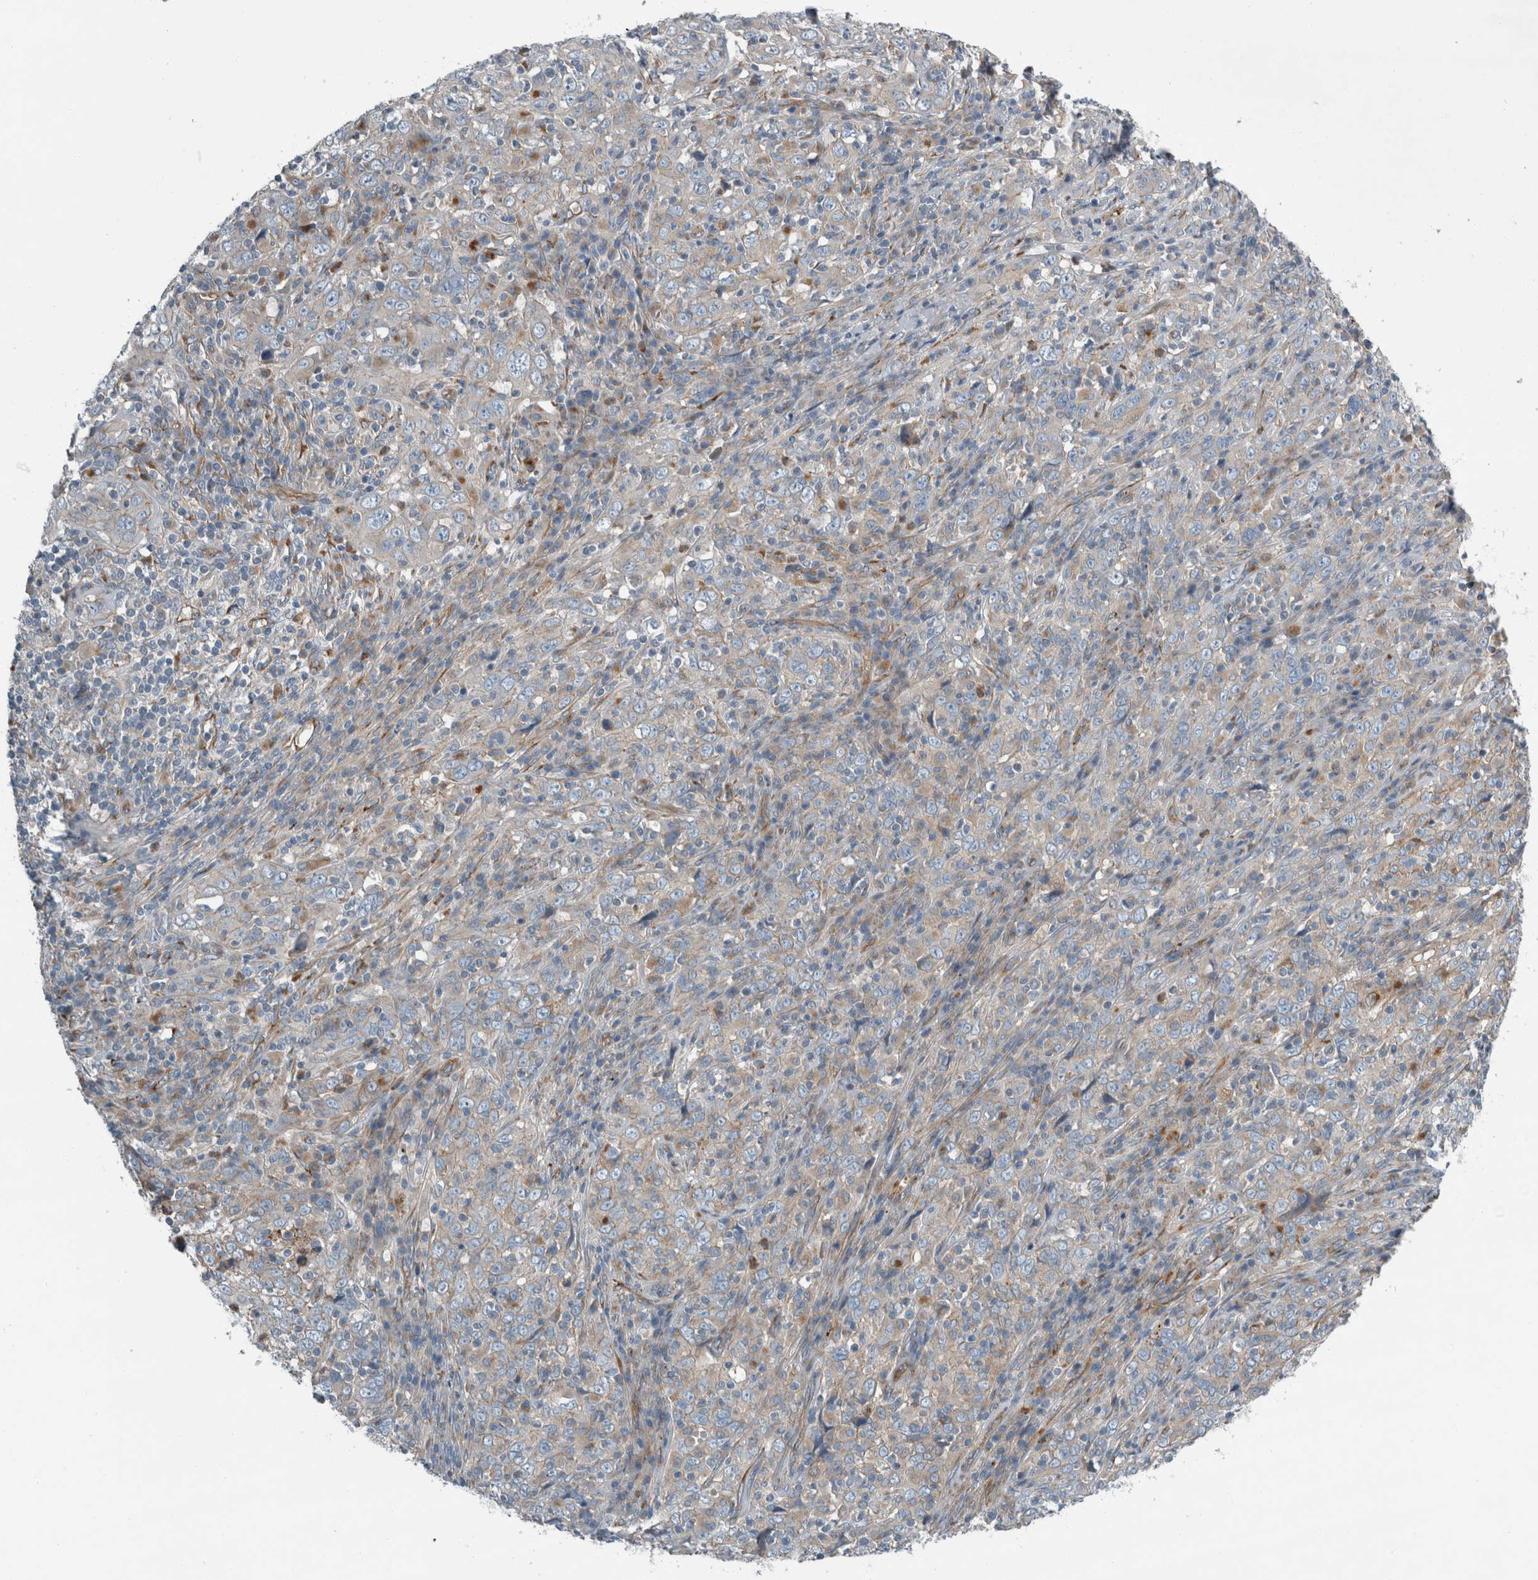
{"staining": {"intensity": "weak", "quantity": "25%-75%", "location": "cytoplasmic/membranous"}, "tissue": "cervical cancer", "cell_type": "Tumor cells", "image_type": "cancer", "snomed": [{"axis": "morphology", "description": "Squamous cell carcinoma, NOS"}, {"axis": "topography", "description": "Cervix"}], "caption": "Cervical cancer (squamous cell carcinoma) was stained to show a protein in brown. There is low levels of weak cytoplasmic/membranous expression in about 25%-75% of tumor cells.", "gene": "GLT8D2", "patient": {"sex": "female", "age": 46}}